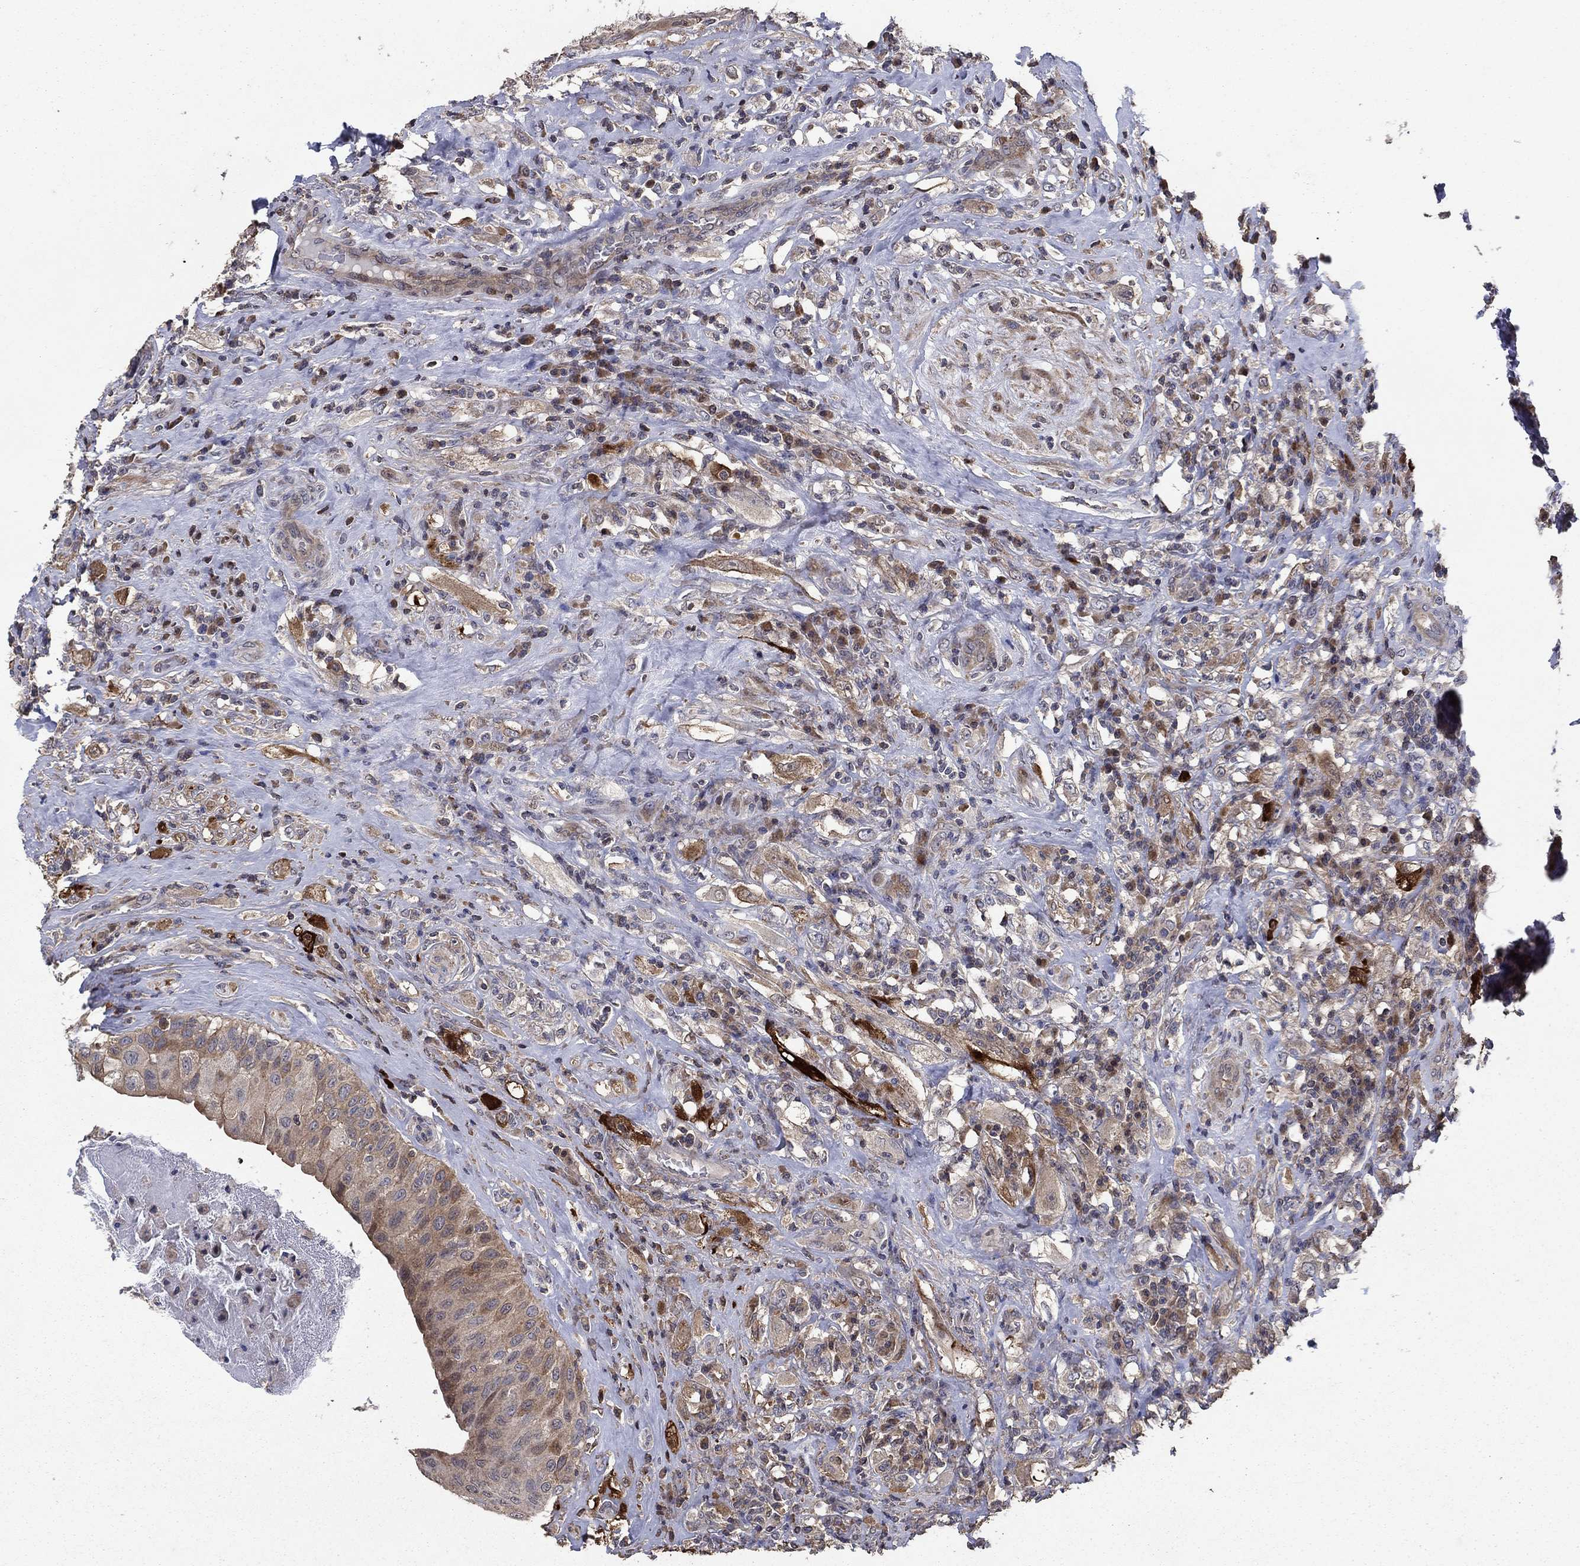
{"staining": {"intensity": "moderate", "quantity": "<25%", "location": "cytoplasmic/membranous"}, "tissue": "testis cancer", "cell_type": "Tumor cells", "image_type": "cancer", "snomed": [{"axis": "morphology", "description": "Necrosis, NOS"}, {"axis": "morphology", "description": "Carcinoma, Embryonal, NOS"}, {"axis": "topography", "description": "Testis"}], "caption": "Protein staining by immunohistochemistry shows moderate cytoplasmic/membranous positivity in about <25% of tumor cells in embryonal carcinoma (testis).", "gene": "DVL1", "patient": {"sex": "male", "age": 19}}